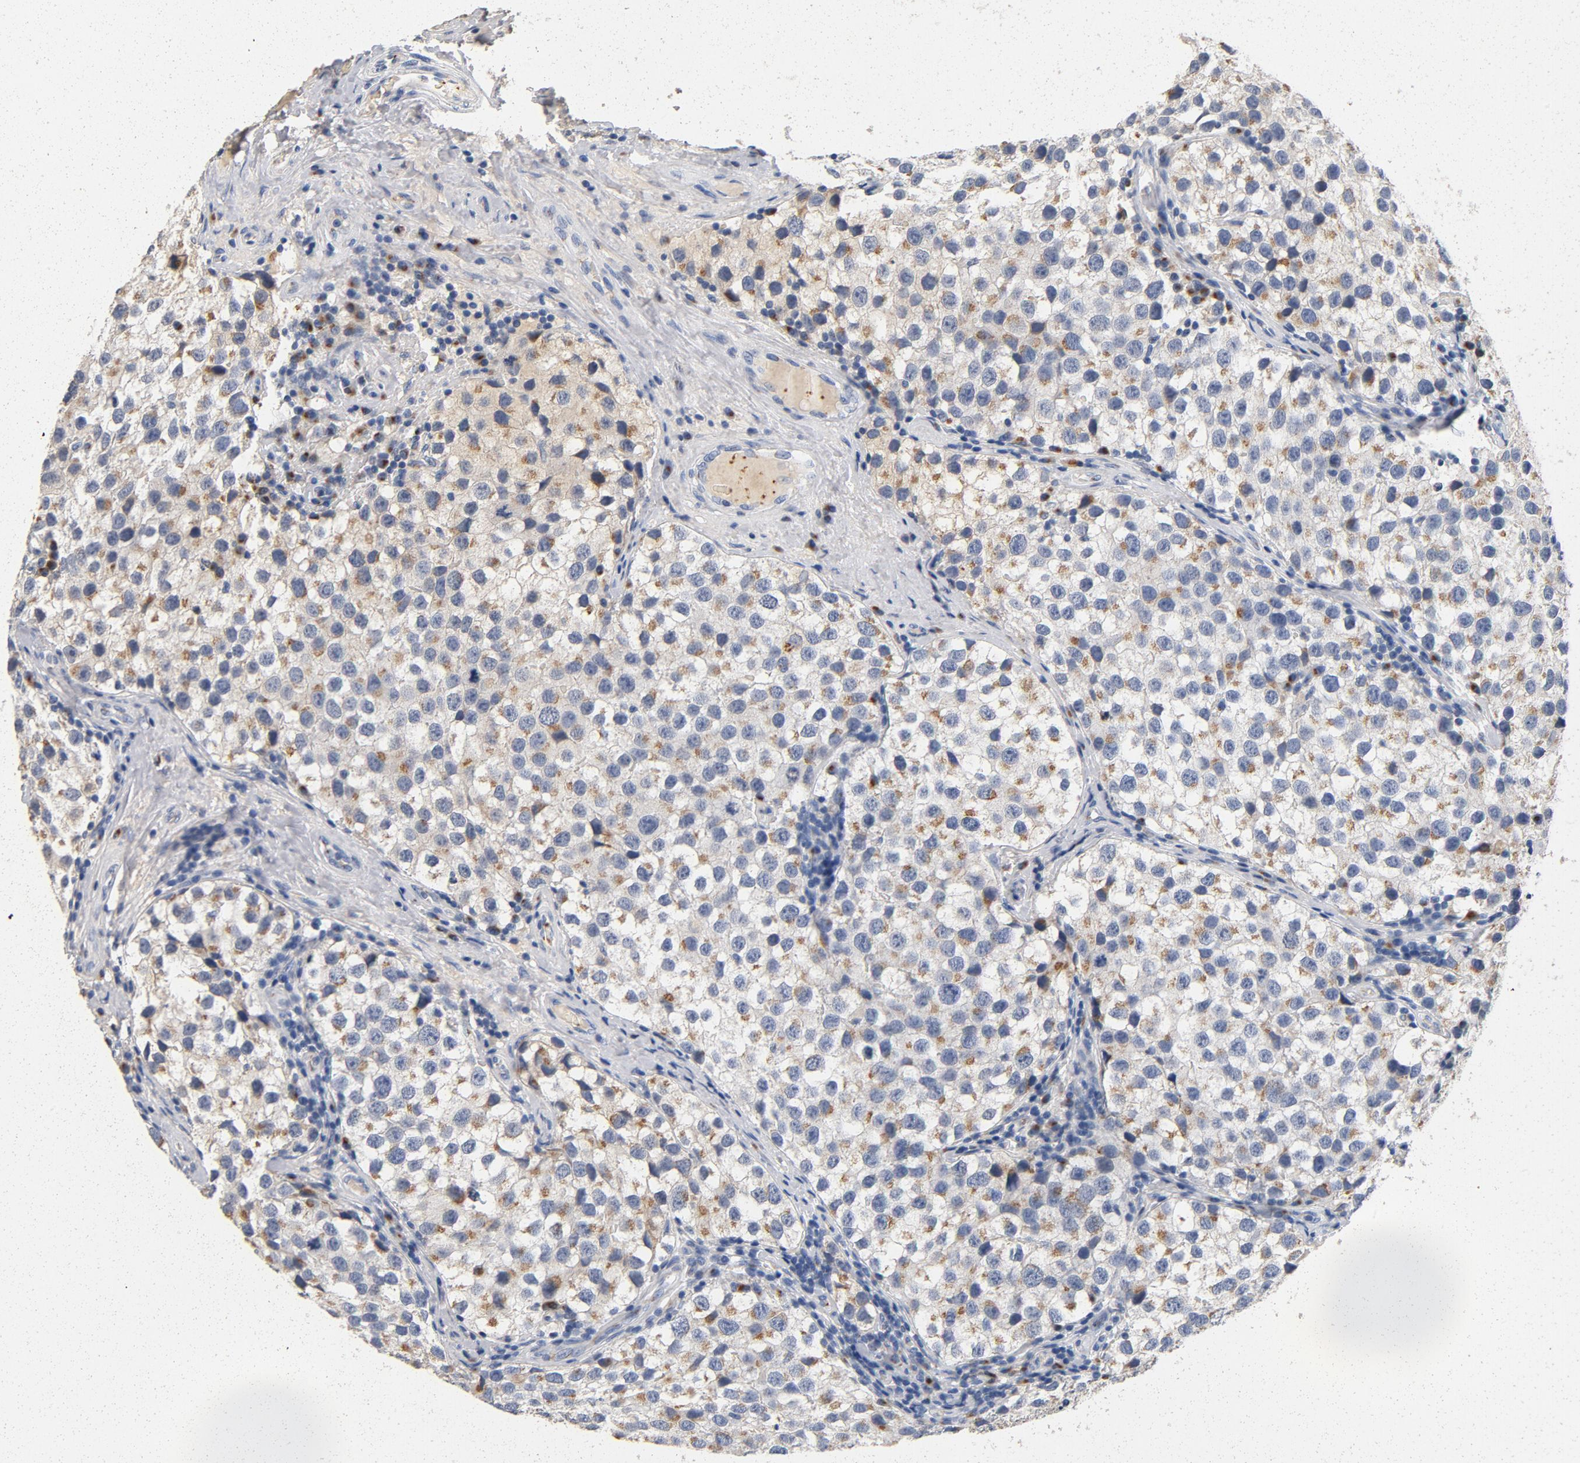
{"staining": {"intensity": "weak", "quantity": "25%-75%", "location": "cytoplasmic/membranous"}, "tissue": "testis cancer", "cell_type": "Tumor cells", "image_type": "cancer", "snomed": [{"axis": "morphology", "description": "Seminoma, NOS"}, {"axis": "topography", "description": "Testis"}], "caption": "Protein staining exhibits weak cytoplasmic/membranous positivity in about 25%-75% of tumor cells in testis seminoma. (IHC, brightfield microscopy, high magnification).", "gene": "LMAN2", "patient": {"sex": "male", "age": 39}}